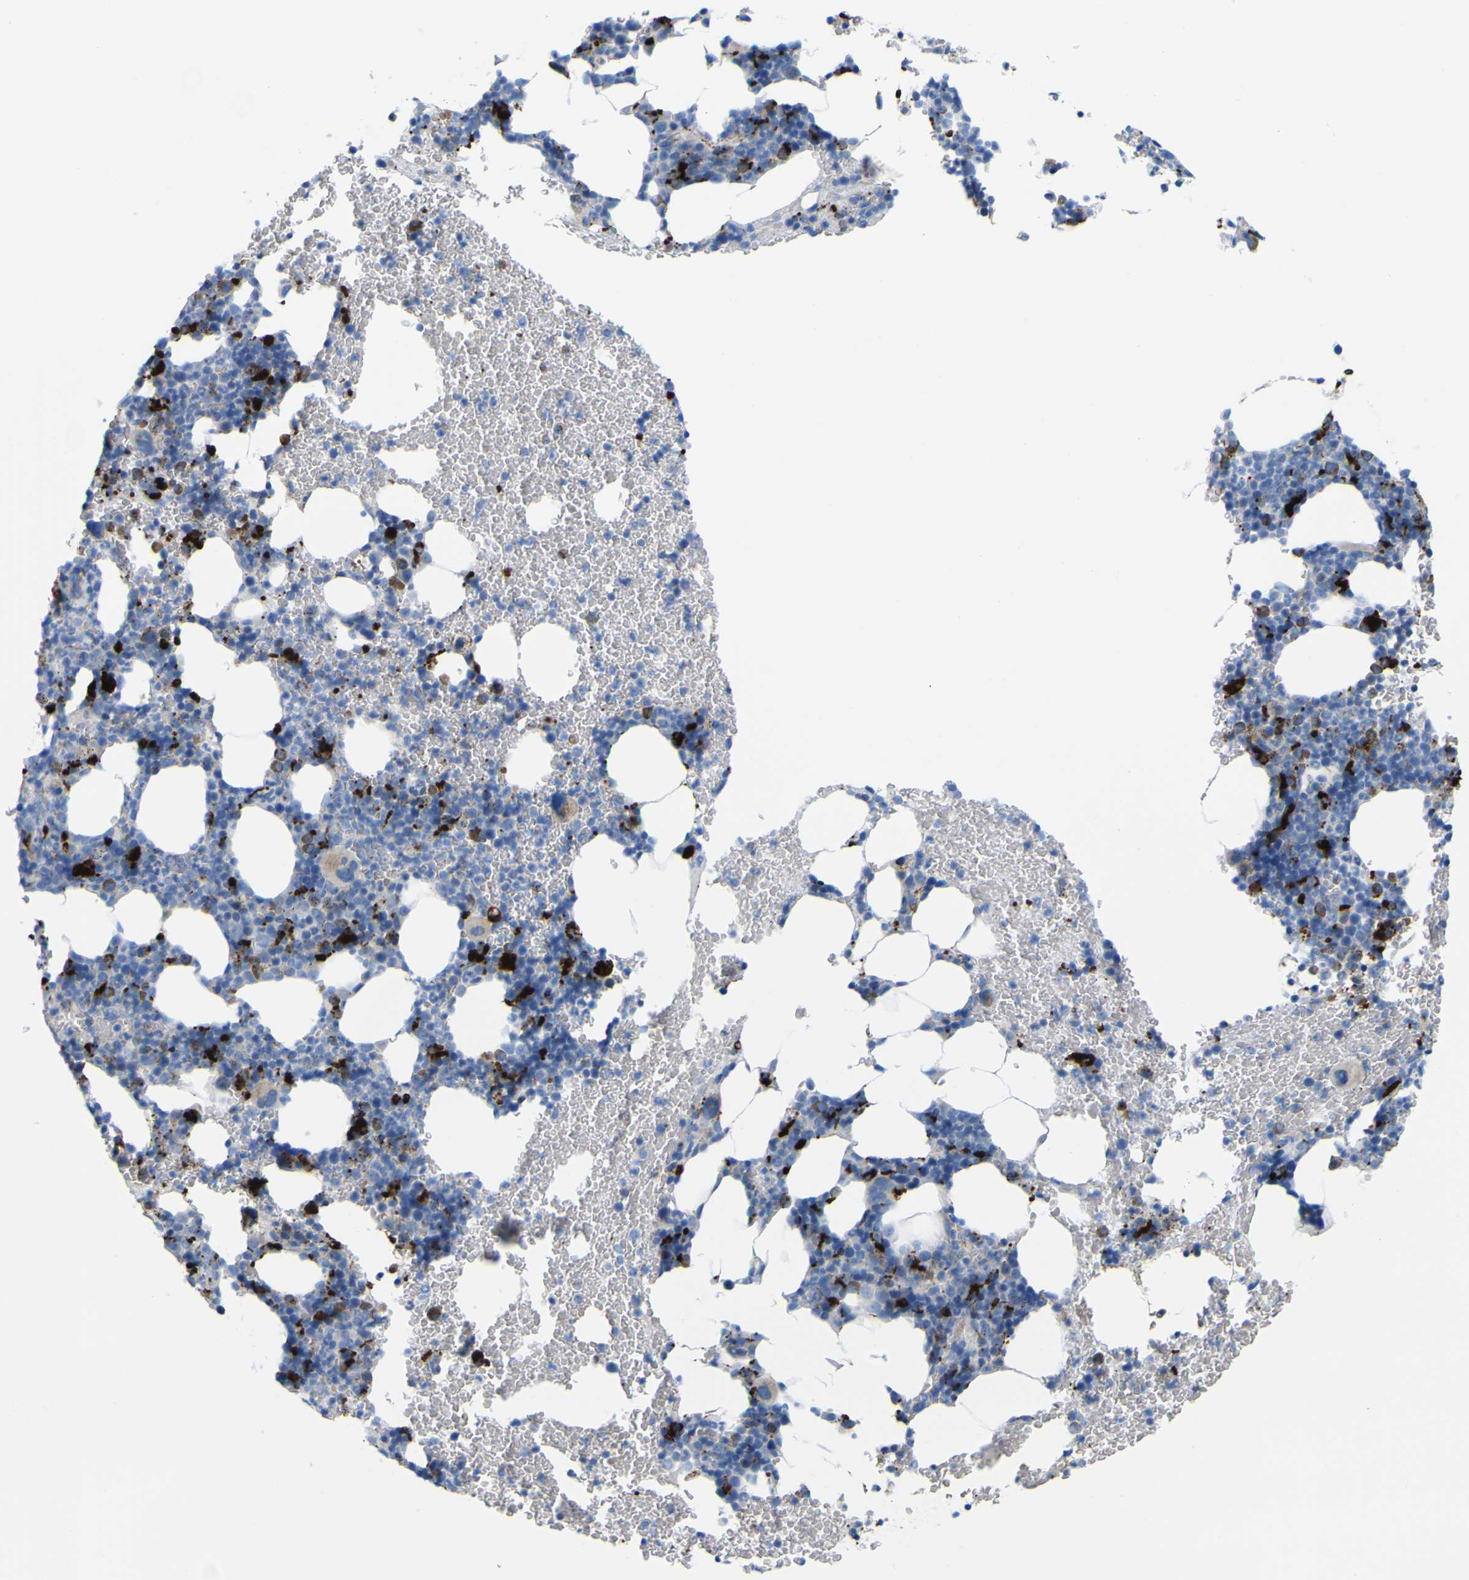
{"staining": {"intensity": "strong", "quantity": "<25%", "location": "cytoplasmic/membranous"}, "tissue": "bone marrow", "cell_type": "Hematopoietic cells", "image_type": "normal", "snomed": [{"axis": "morphology", "description": "Normal tissue, NOS"}, {"axis": "morphology", "description": "Inflammation, NOS"}, {"axis": "topography", "description": "Bone marrow"}], "caption": "This photomicrograph exhibits immunohistochemistry staining of benign bone marrow, with medium strong cytoplasmic/membranous positivity in about <25% of hematopoietic cells.", "gene": "PLD3", "patient": {"sex": "female", "age": 70}}